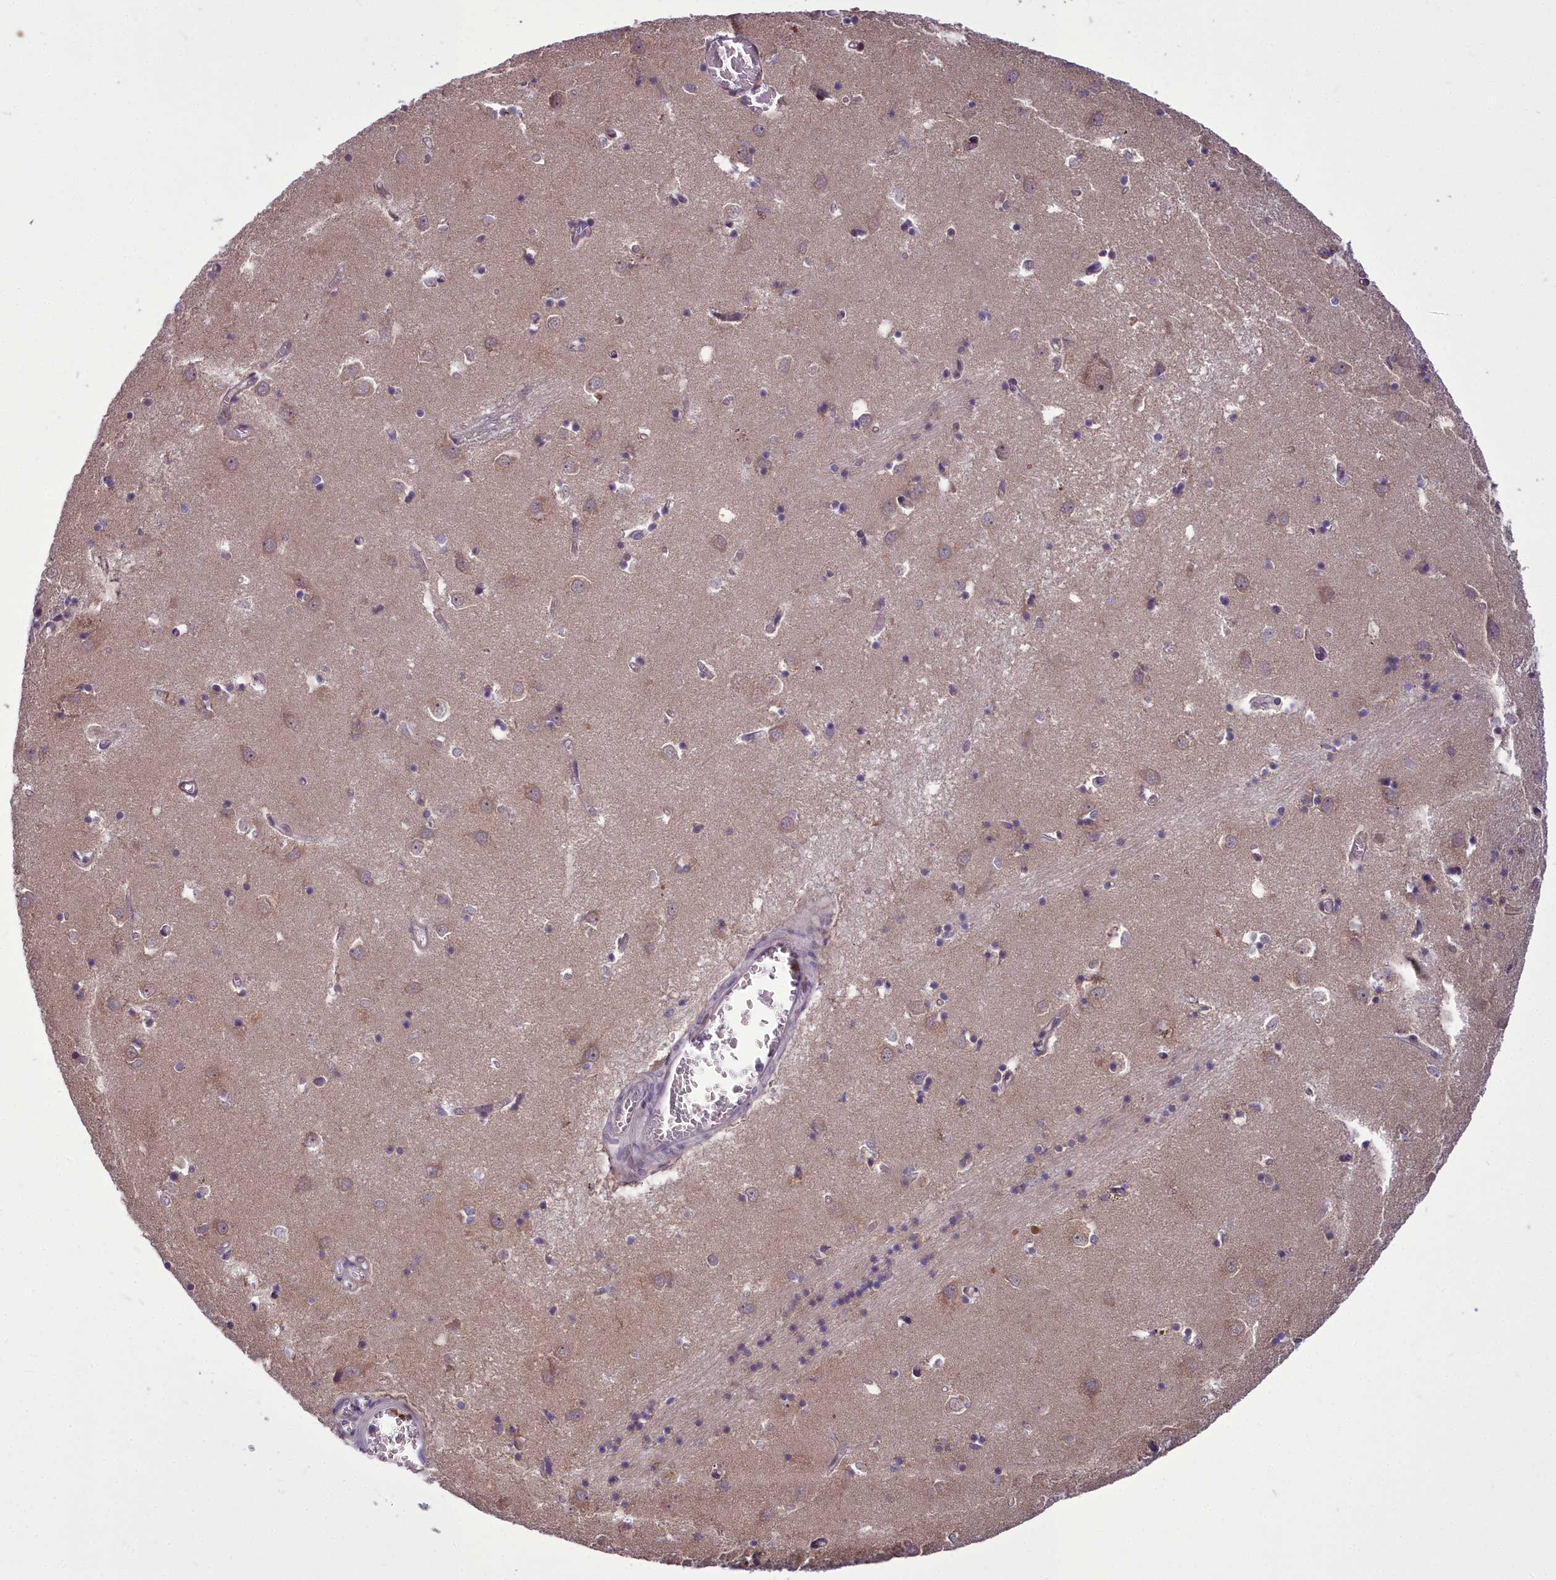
{"staining": {"intensity": "weak", "quantity": "<25%", "location": "cytoplasmic/membranous"}, "tissue": "caudate", "cell_type": "Glial cells", "image_type": "normal", "snomed": [{"axis": "morphology", "description": "Normal tissue, NOS"}, {"axis": "topography", "description": "Lateral ventricle wall"}], "caption": "Immunohistochemistry (IHC) of unremarkable caudate reveals no expression in glial cells.", "gene": "AP1M1", "patient": {"sex": "male", "age": 70}}